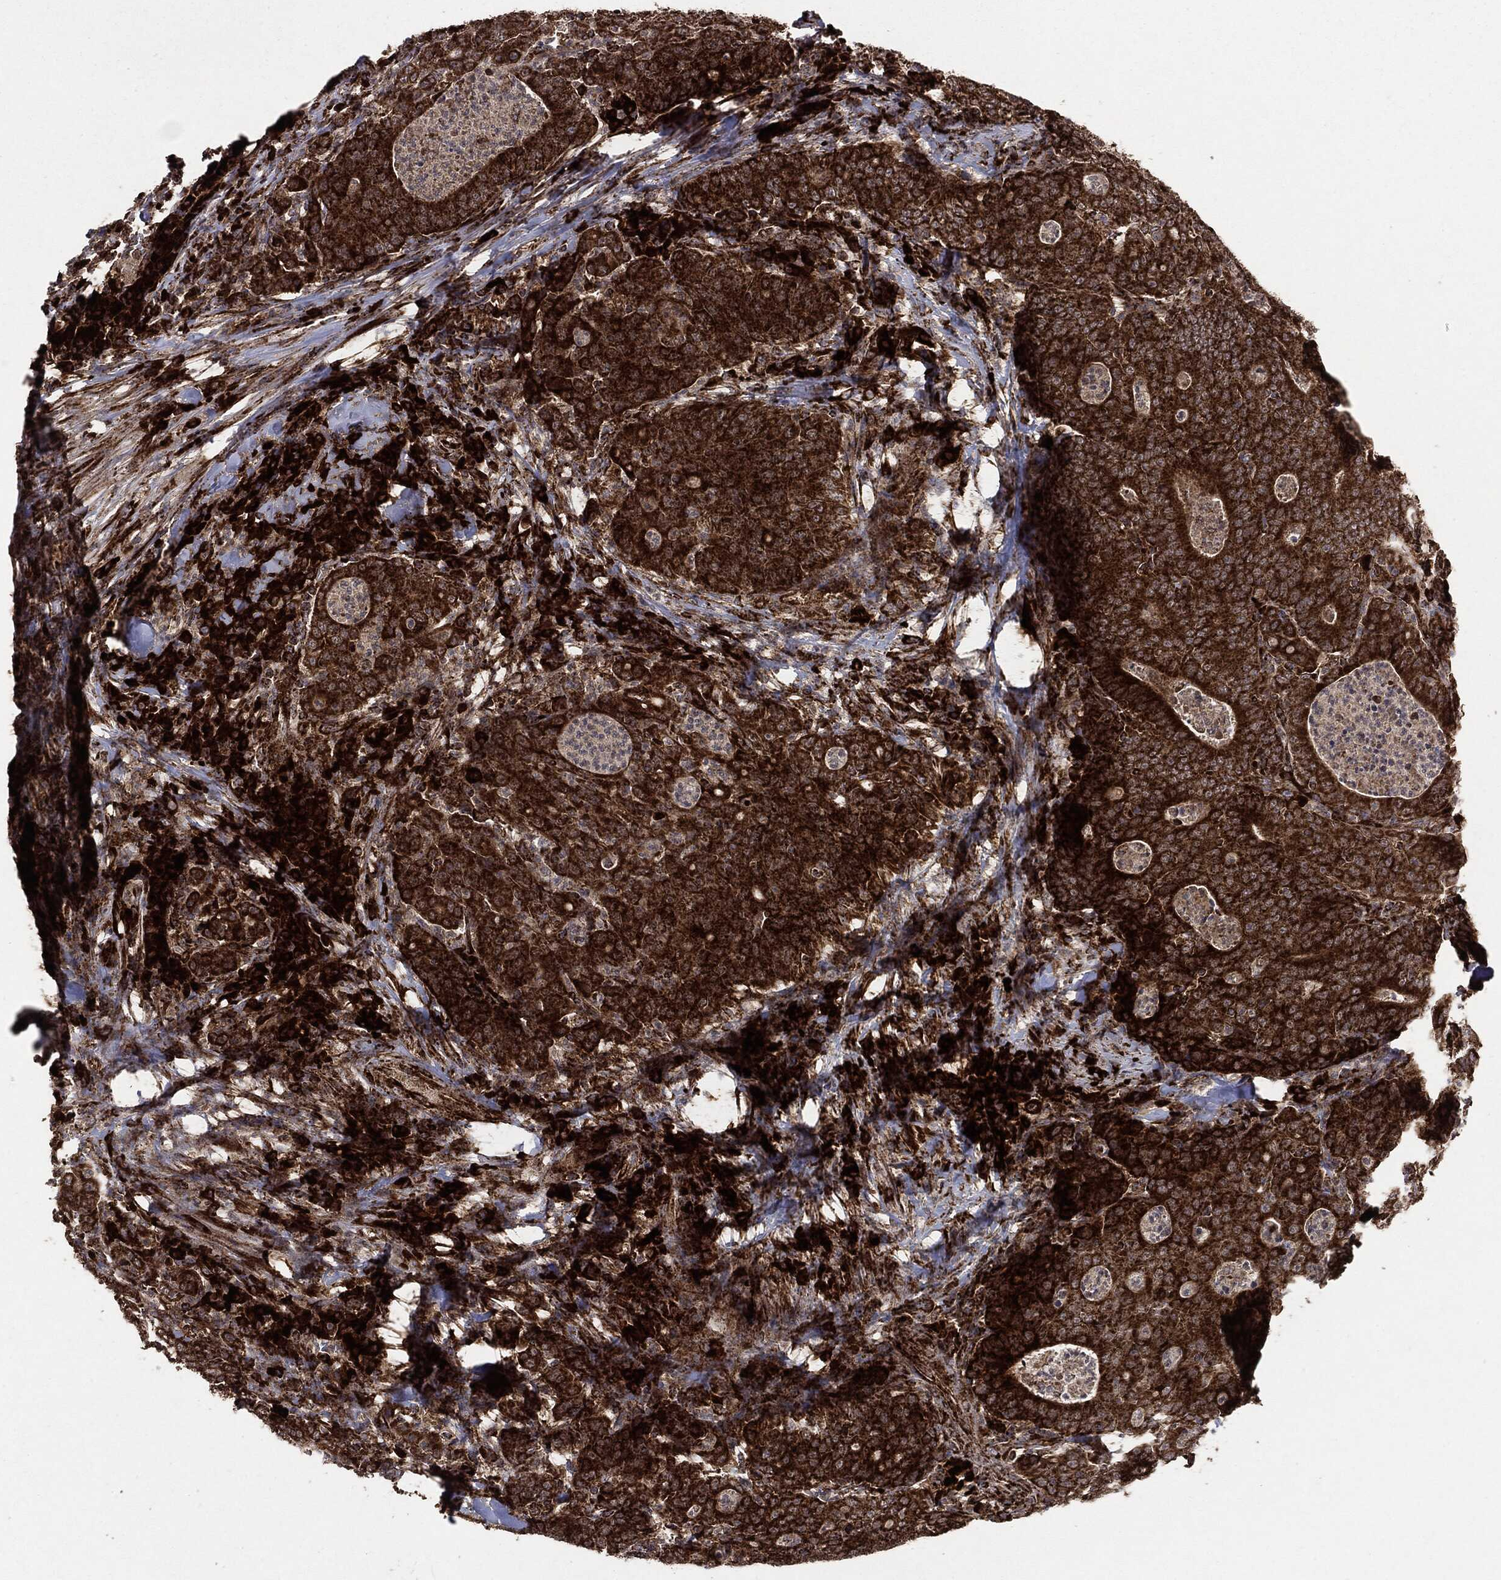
{"staining": {"intensity": "strong", "quantity": ">75%", "location": "cytoplasmic/membranous"}, "tissue": "colorectal cancer", "cell_type": "Tumor cells", "image_type": "cancer", "snomed": [{"axis": "morphology", "description": "Adenocarcinoma, NOS"}, {"axis": "topography", "description": "Colon"}], "caption": "Adenocarcinoma (colorectal) stained with a protein marker reveals strong staining in tumor cells.", "gene": "MAP2K1", "patient": {"sex": "male", "age": 70}}